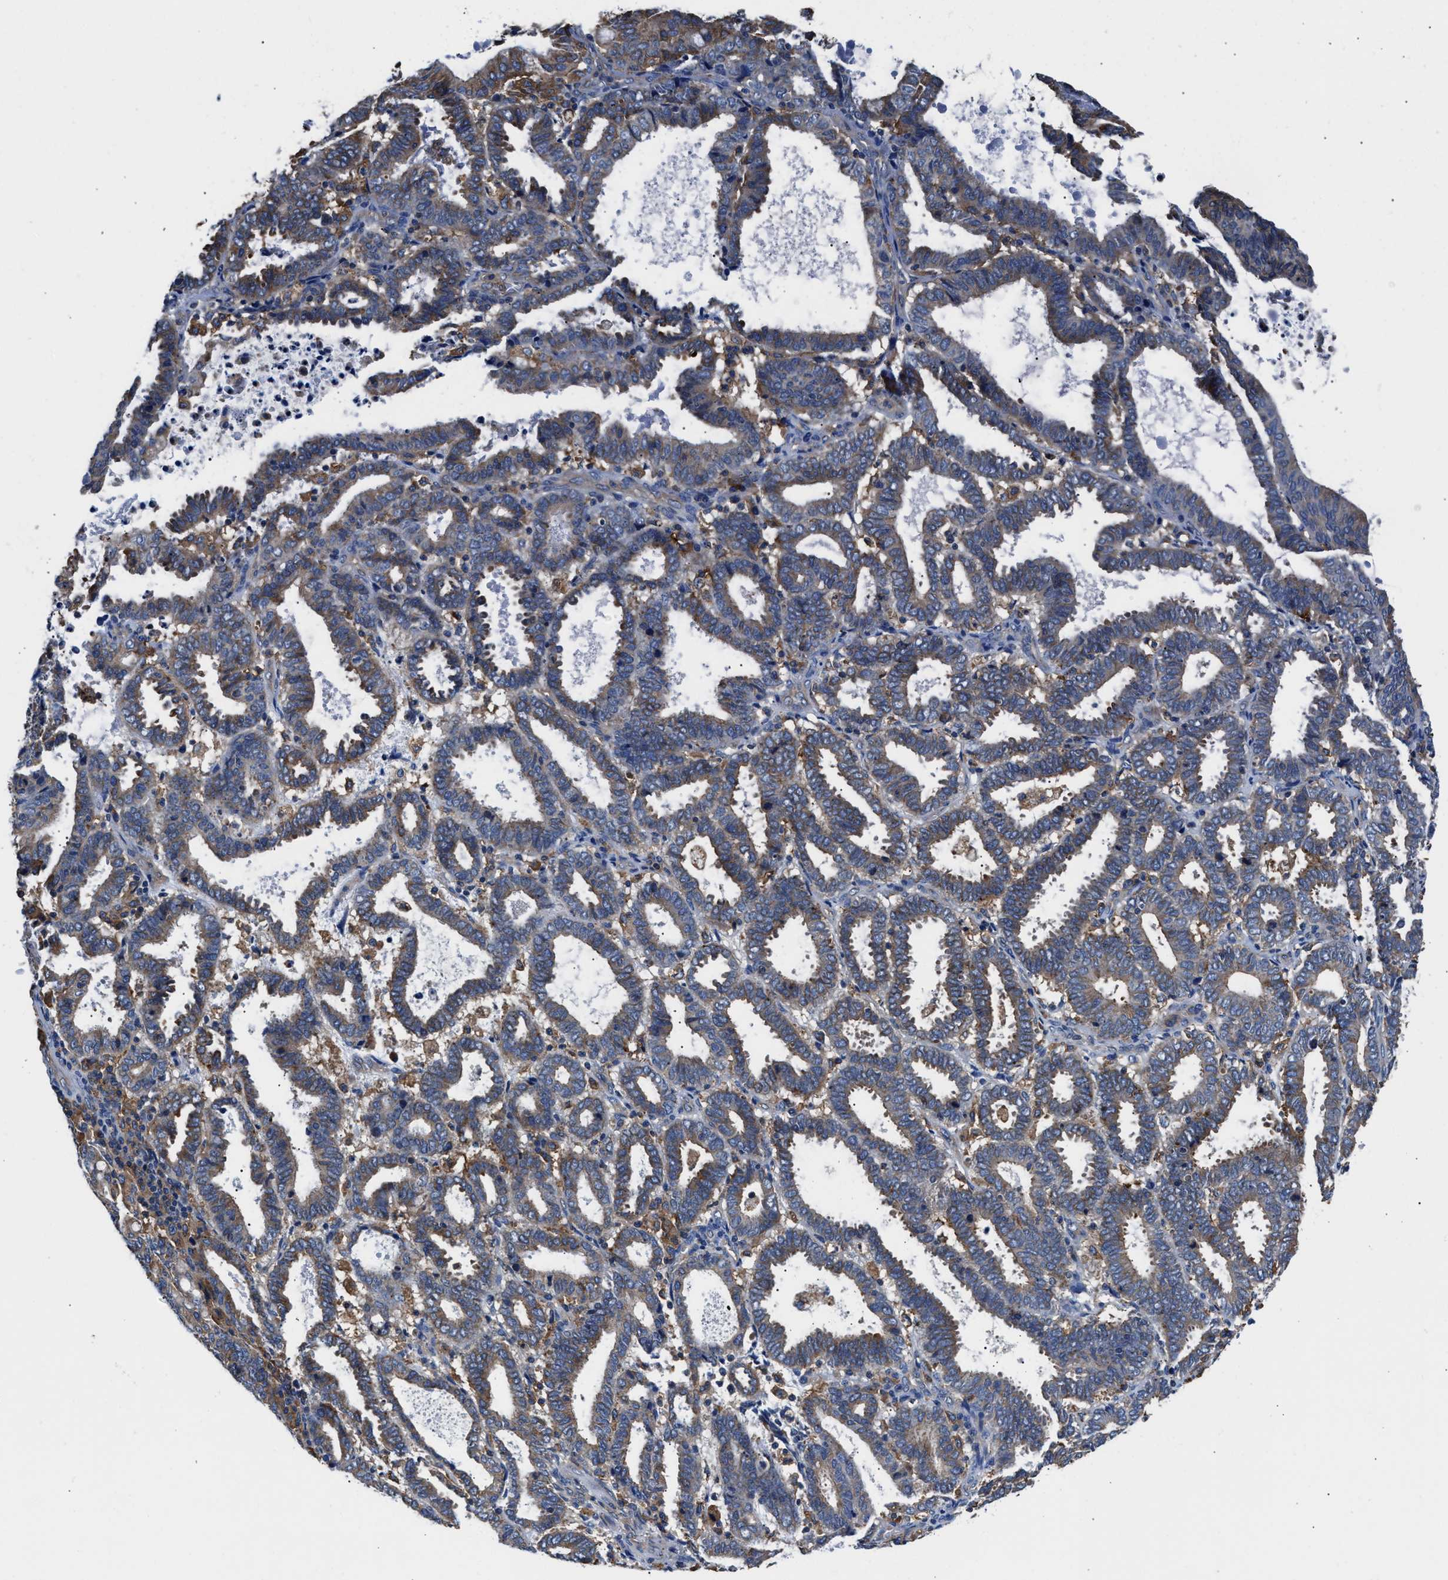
{"staining": {"intensity": "moderate", "quantity": "25%-75%", "location": "cytoplasmic/membranous"}, "tissue": "endometrial cancer", "cell_type": "Tumor cells", "image_type": "cancer", "snomed": [{"axis": "morphology", "description": "Adenocarcinoma, NOS"}, {"axis": "topography", "description": "Uterus"}], "caption": "DAB (3,3'-diaminobenzidine) immunohistochemical staining of human endometrial adenocarcinoma displays moderate cytoplasmic/membranous protein positivity in about 25%-75% of tumor cells.", "gene": "PPP1R9B", "patient": {"sex": "female", "age": 83}}